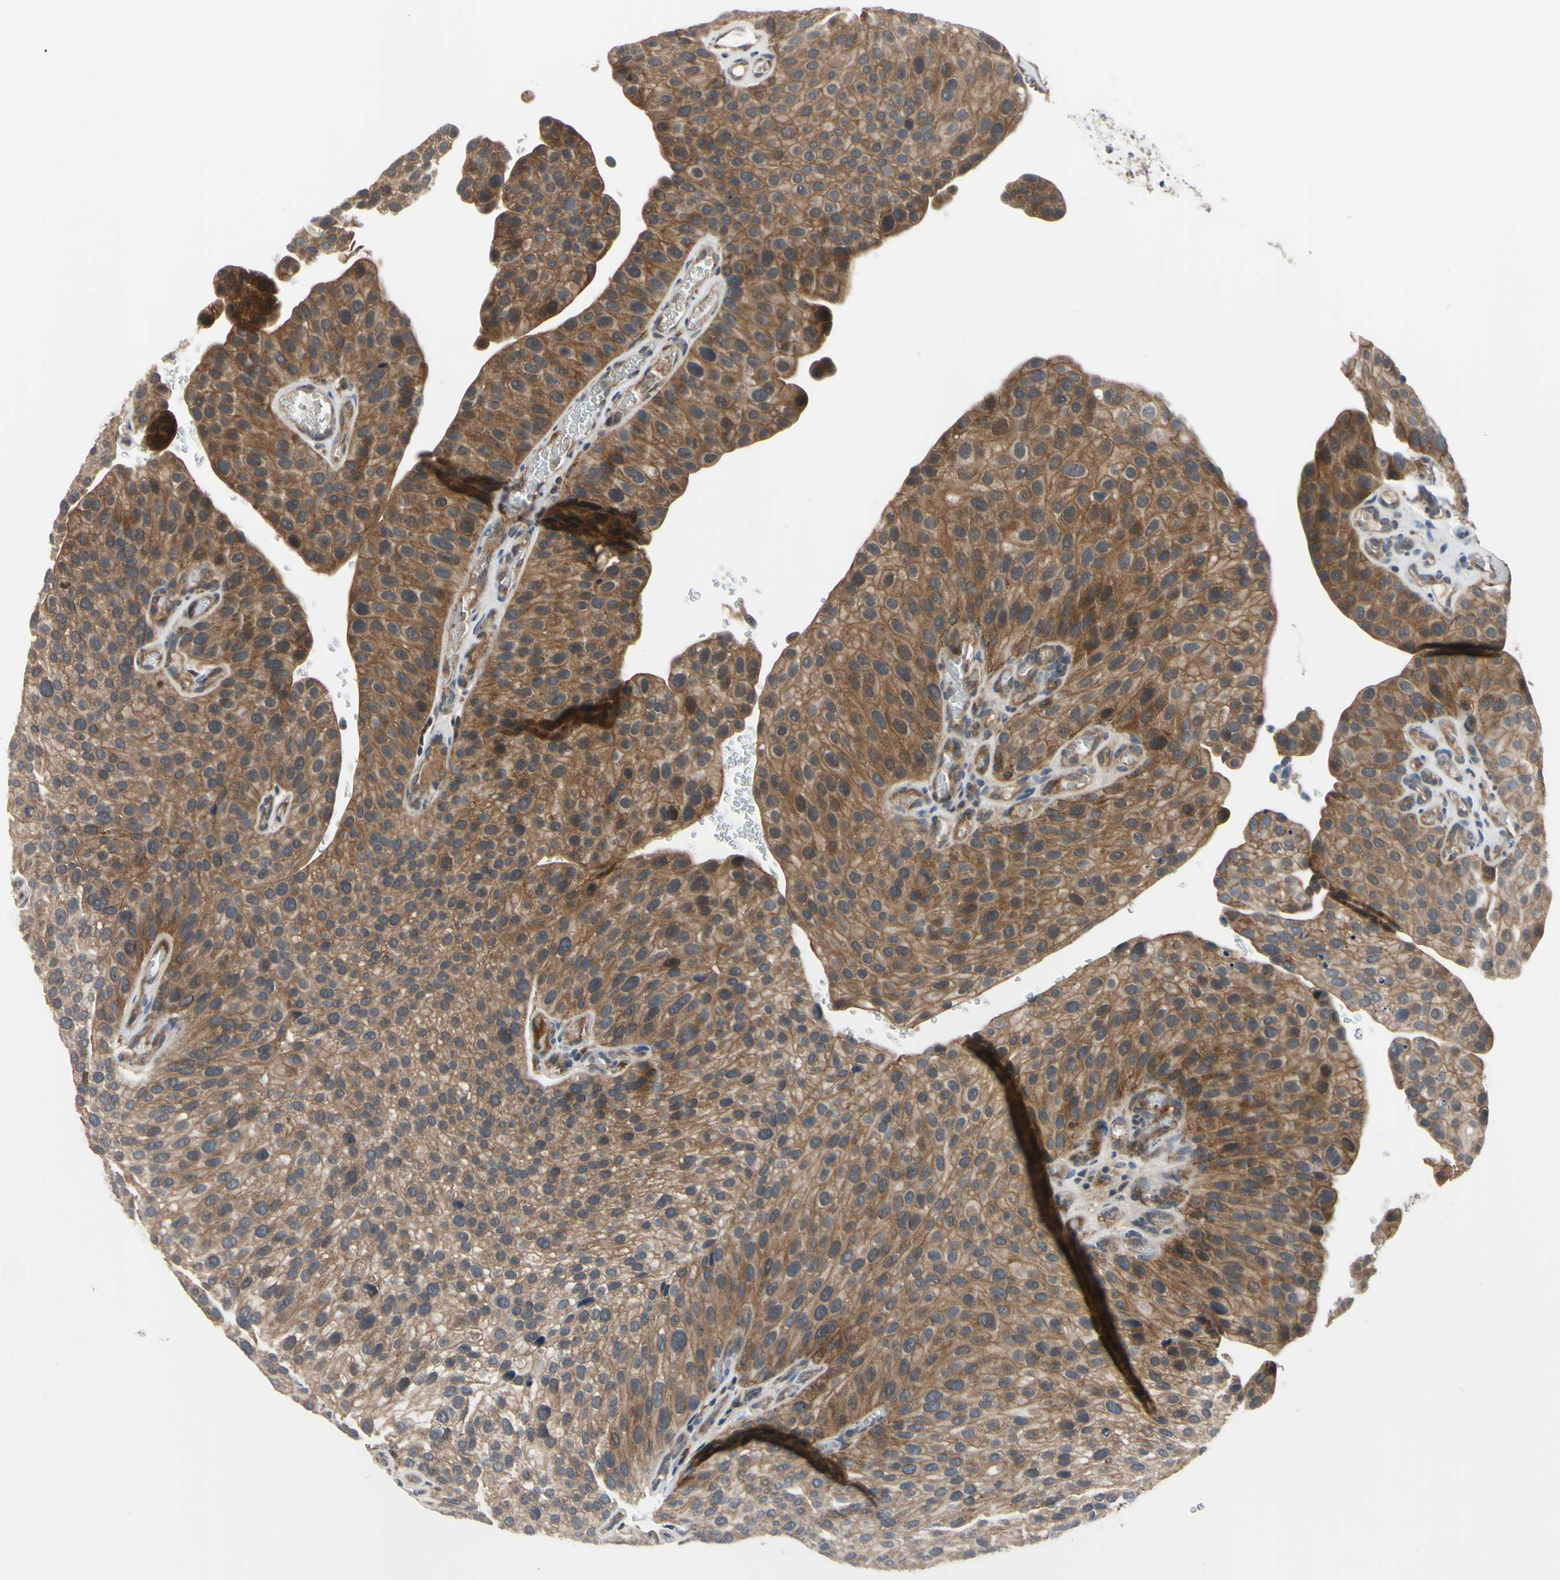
{"staining": {"intensity": "moderate", "quantity": ">75%", "location": "cytoplasmic/membranous"}, "tissue": "urothelial cancer", "cell_type": "Tumor cells", "image_type": "cancer", "snomed": [{"axis": "morphology", "description": "Urothelial carcinoma, Low grade"}, {"axis": "topography", "description": "Smooth muscle"}, {"axis": "topography", "description": "Urinary bladder"}], "caption": "Protein analysis of urothelial cancer tissue shows moderate cytoplasmic/membranous staining in about >75% of tumor cells.", "gene": "XIAP", "patient": {"sex": "male", "age": 60}}